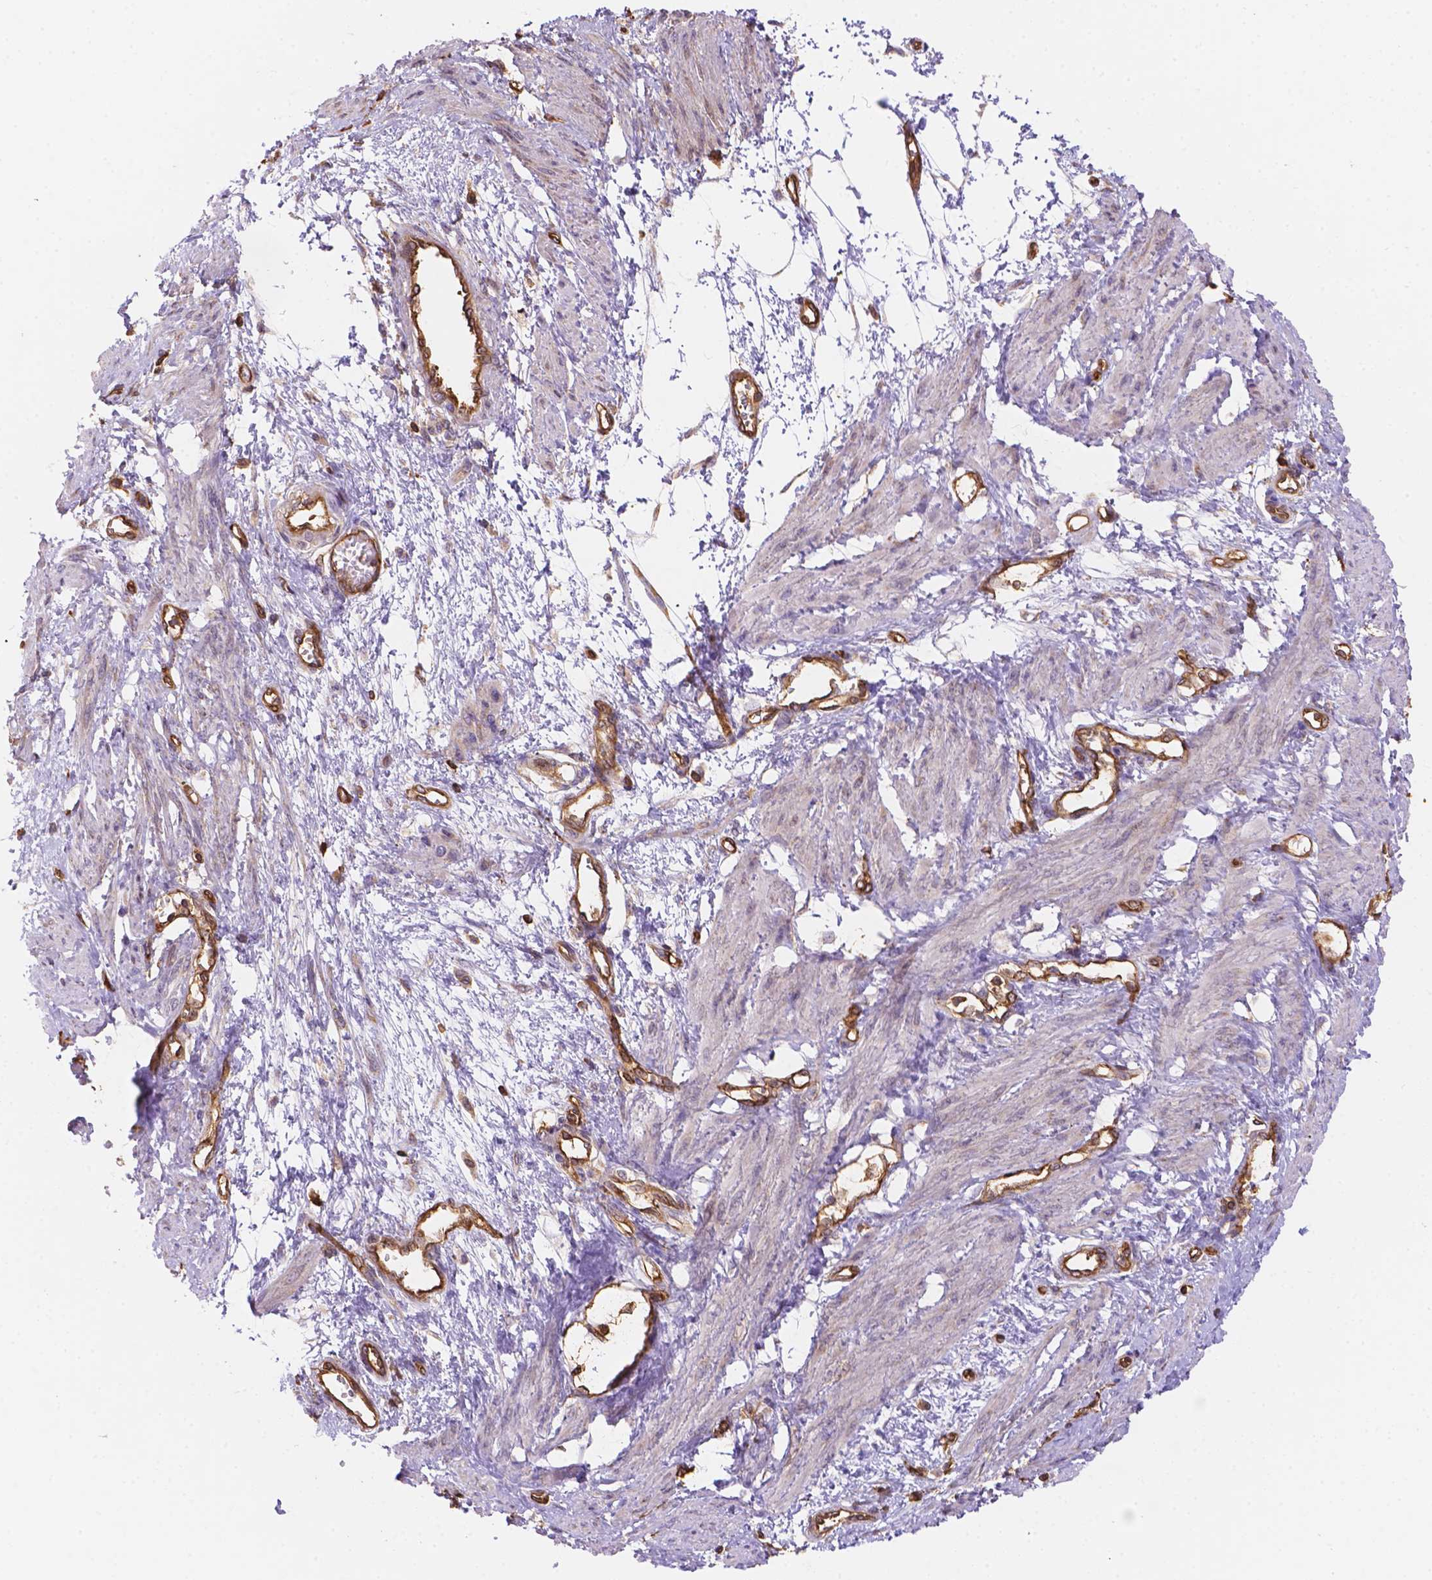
{"staining": {"intensity": "weak", "quantity": "<25%", "location": "cytoplasmic/membranous"}, "tissue": "smooth muscle", "cell_type": "Smooth muscle cells", "image_type": "normal", "snomed": [{"axis": "morphology", "description": "Normal tissue, NOS"}, {"axis": "topography", "description": "Smooth muscle"}, {"axis": "topography", "description": "Uterus"}], "caption": "Immunohistochemistry histopathology image of normal smooth muscle: human smooth muscle stained with DAB shows no significant protein positivity in smooth muscle cells. (DAB IHC with hematoxylin counter stain).", "gene": "DMWD", "patient": {"sex": "female", "age": 39}}